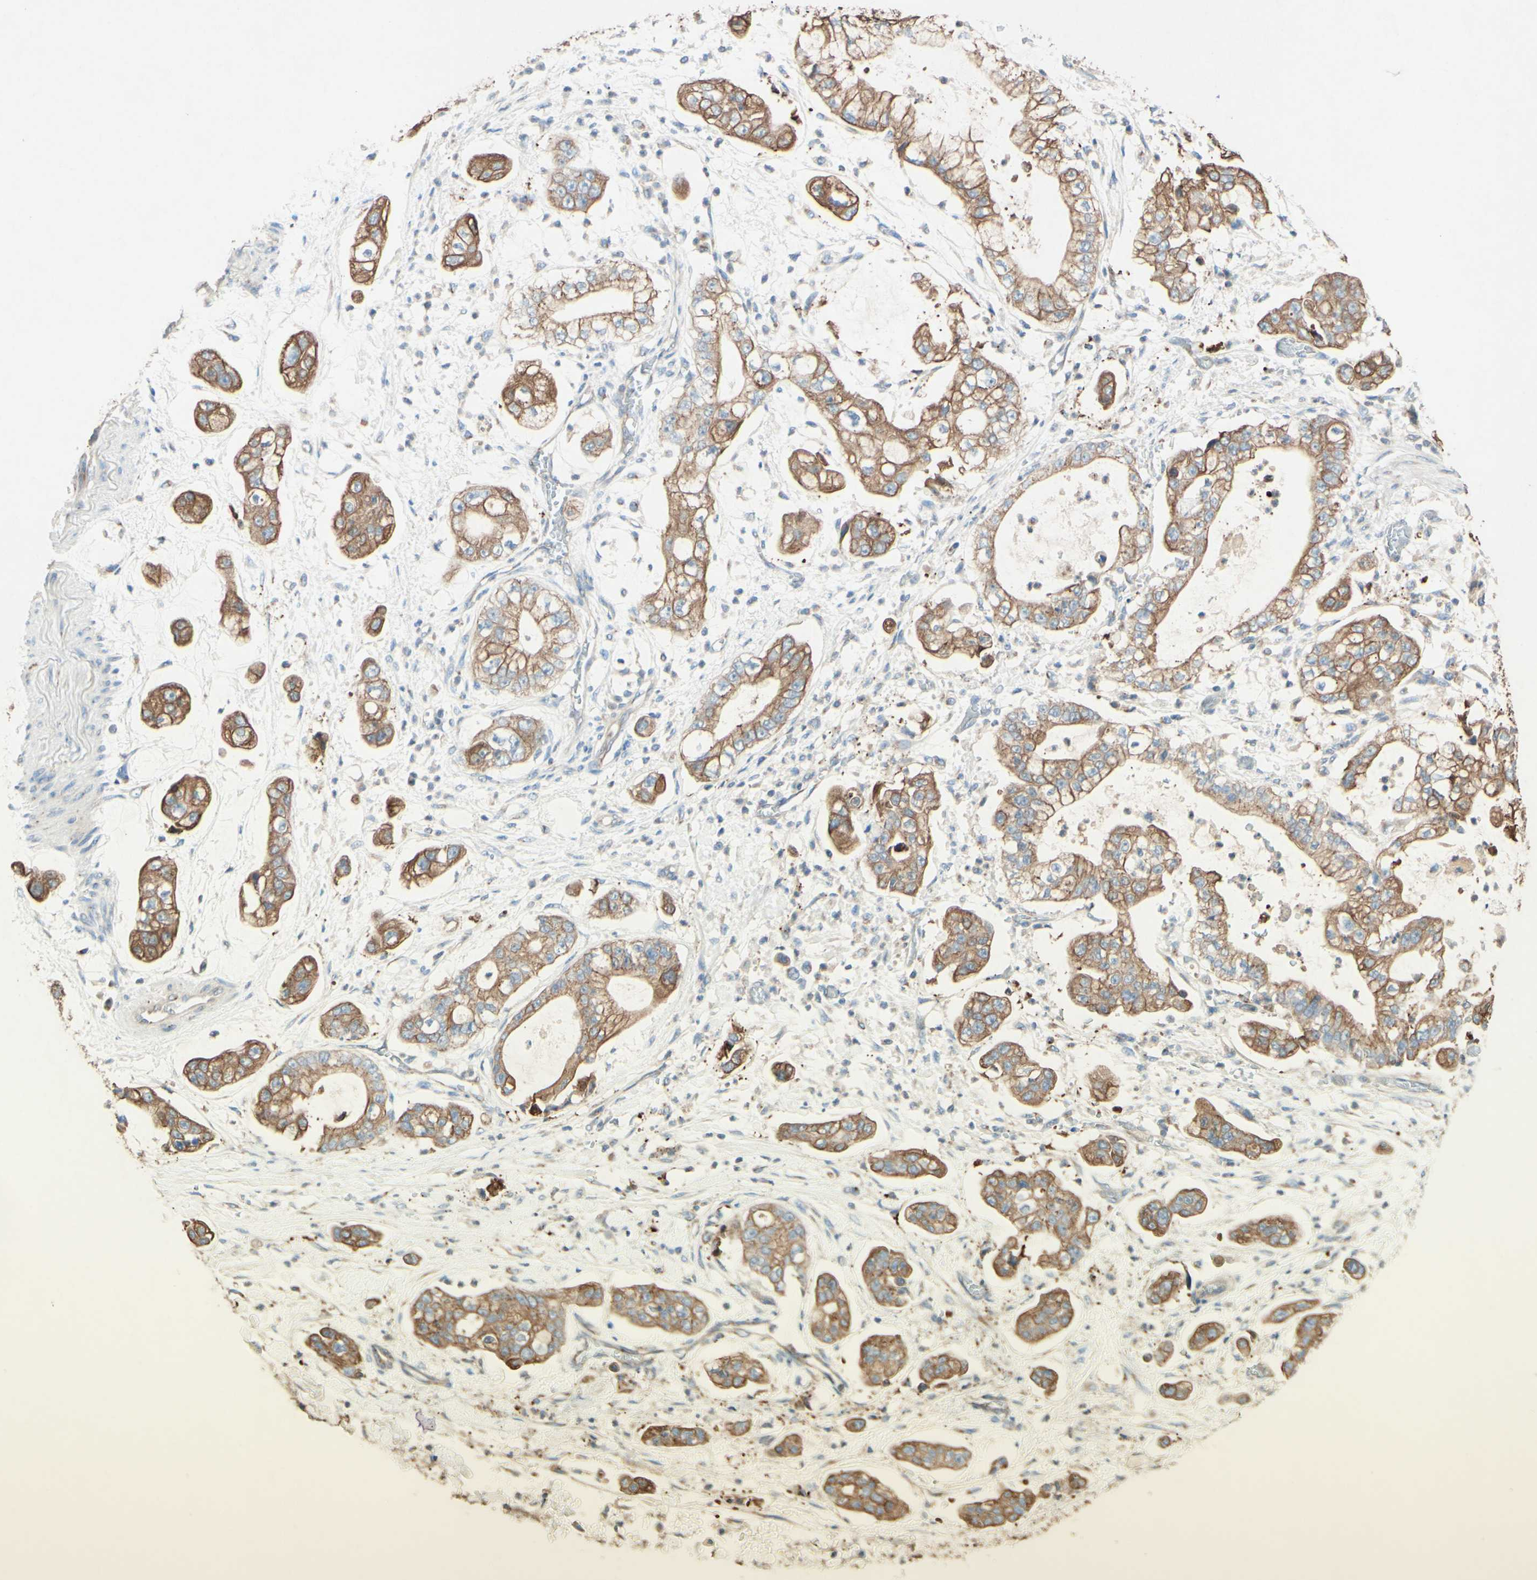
{"staining": {"intensity": "moderate", "quantity": ">75%", "location": "cytoplasmic/membranous"}, "tissue": "stomach cancer", "cell_type": "Tumor cells", "image_type": "cancer", "snomed": [{"axis": "morphology", "description": "Adenocarcinoma, NOS"}, {"axis": "topography", "description": "Stomach"}], "caption": "This histopathology image shows stomach cancer stained with immunohistochemistry (IHC) to label a protein in brown. The cytoplasmic/membranous of tumor cells show moderate positivity for the protein. Nuclei are counter-stained blue.", "gene": "MTM1", "patient": {"sex": "male", "age": 76}}